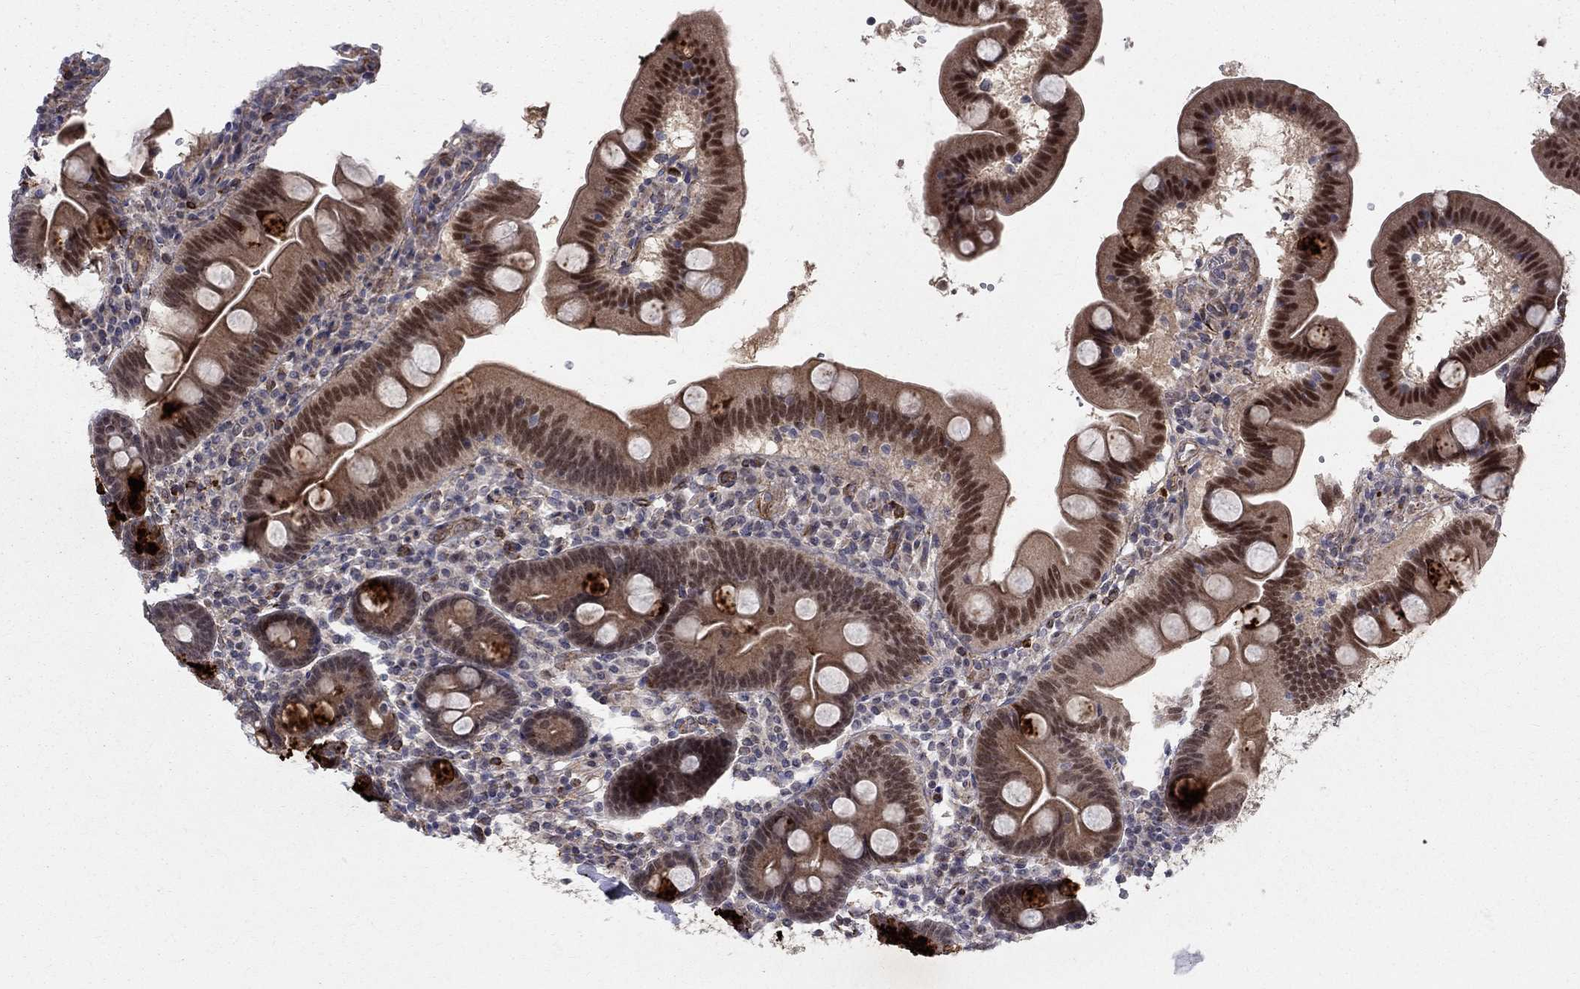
{"staining": {"intensity": "strong", "quantity": "25%-75%", "location": "cytoplasmic/membranous,nuclear"}, "tissue": "duodenum", "cell_type": "Glandular cells", "image_type": "normal", "snomed": [{"axis": "morphology", "description": "Normal tissue, NOS"}, {"axis": "topography", "description": "Duodenum"}], "caption": "About 25%-75% of glandular cells in unremarkable duodenum exhibit strong cytoplasmic/membranous,nuclear protein staining as visualized by brown immunohistochemical staining.", "gene": "MSRA", "patient": {"sex": "male", "age": 59}}